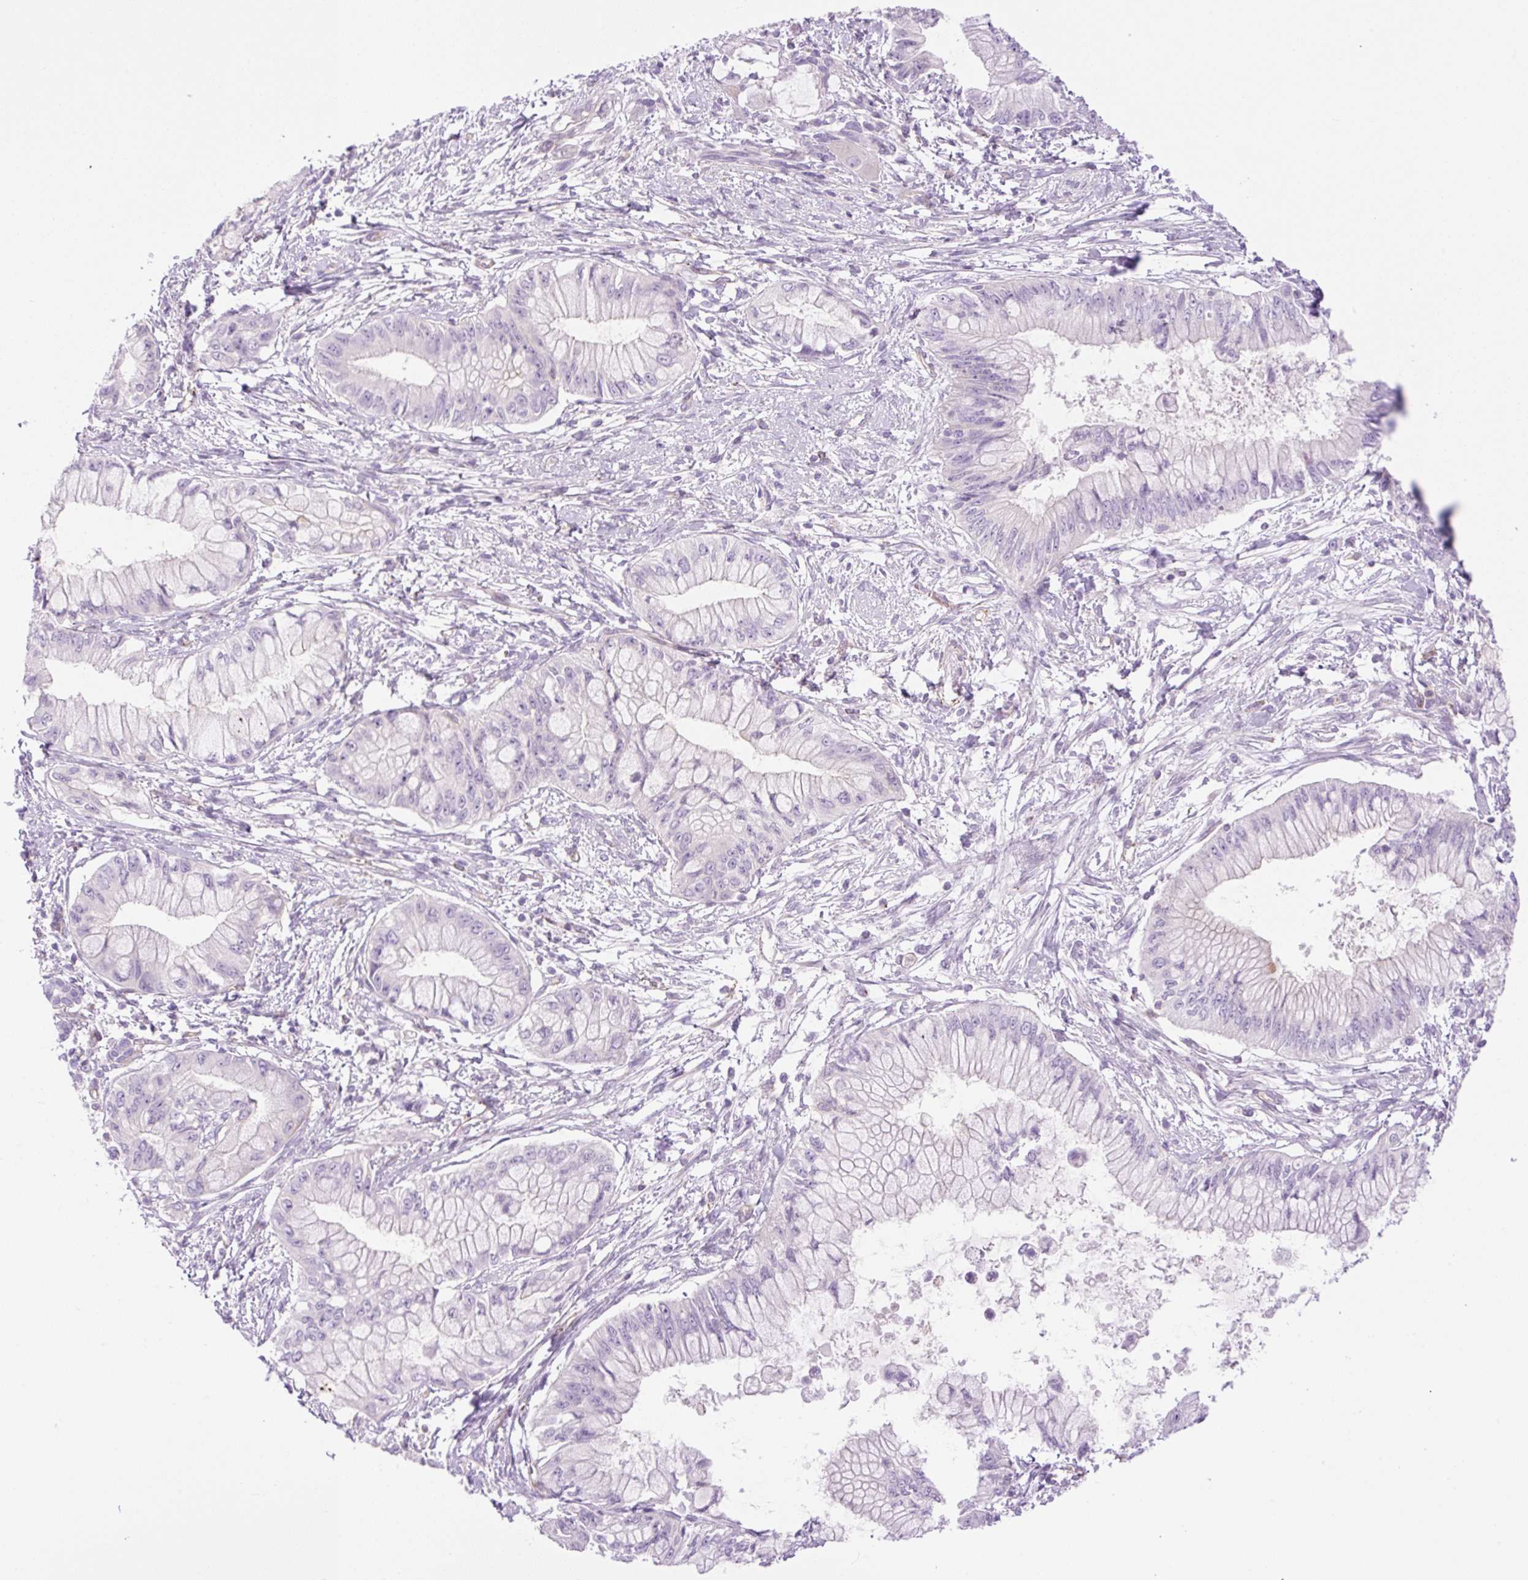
{"staining": {"intensity": "negative", "quantity": "none", "location": "none"}, "tissue": "pancreatic cancer", "cell_type": "Tumor cells", "image_type": "cancer", "snomed": [{"axis": "morphology", "description": "Adenocarcinoma, NOS"}, {"axis": "topography", "description": "Pancreas"}], "caption": "The image reveals no staining of tumor cells in adenocarcinoma (pancreatic).", "gene": "EHD3", "patient": {"sex": "male", "age": 48}}